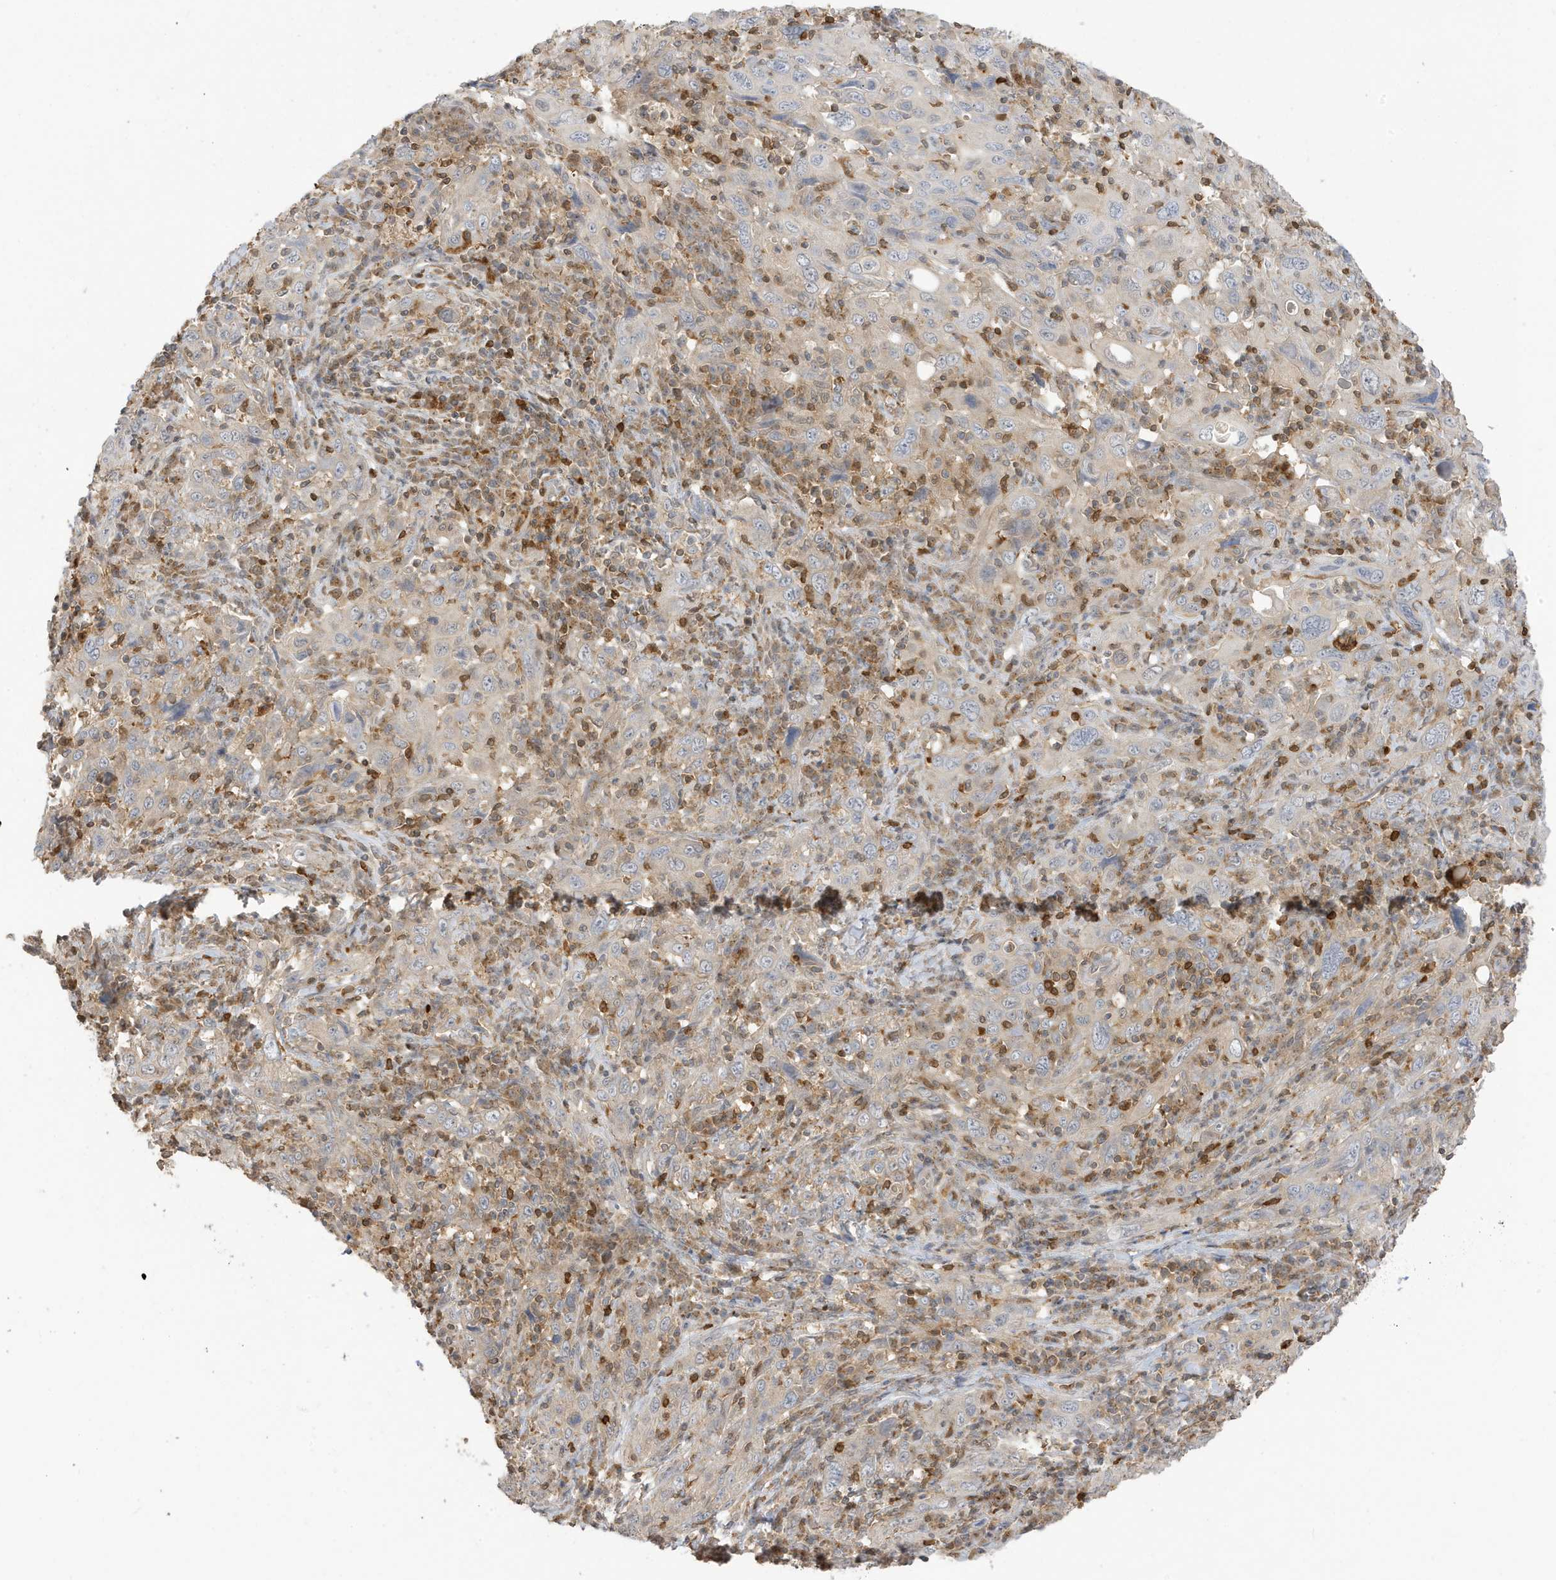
{"staining": {"intensity": "negative", "quantity": "none", "location": "none"}, "tissue": "cervical cancer", "cell_type": "Tumor cells", "image_type": "cancer", "snomed": [{"axis": "morphology", "description": "Squamous cell carcinoma, NOS"}, {"axis": "topography", "description": "Cervix"}], "caption": "An immunohistochemistry micrograph of squamous cell carcinoma (cervical) is shown. There is no staining in tumor cells of squamous cell carcinoma (cervical).", "gene": "TAB3", "patient": {"sex": "female", "age": 46}}